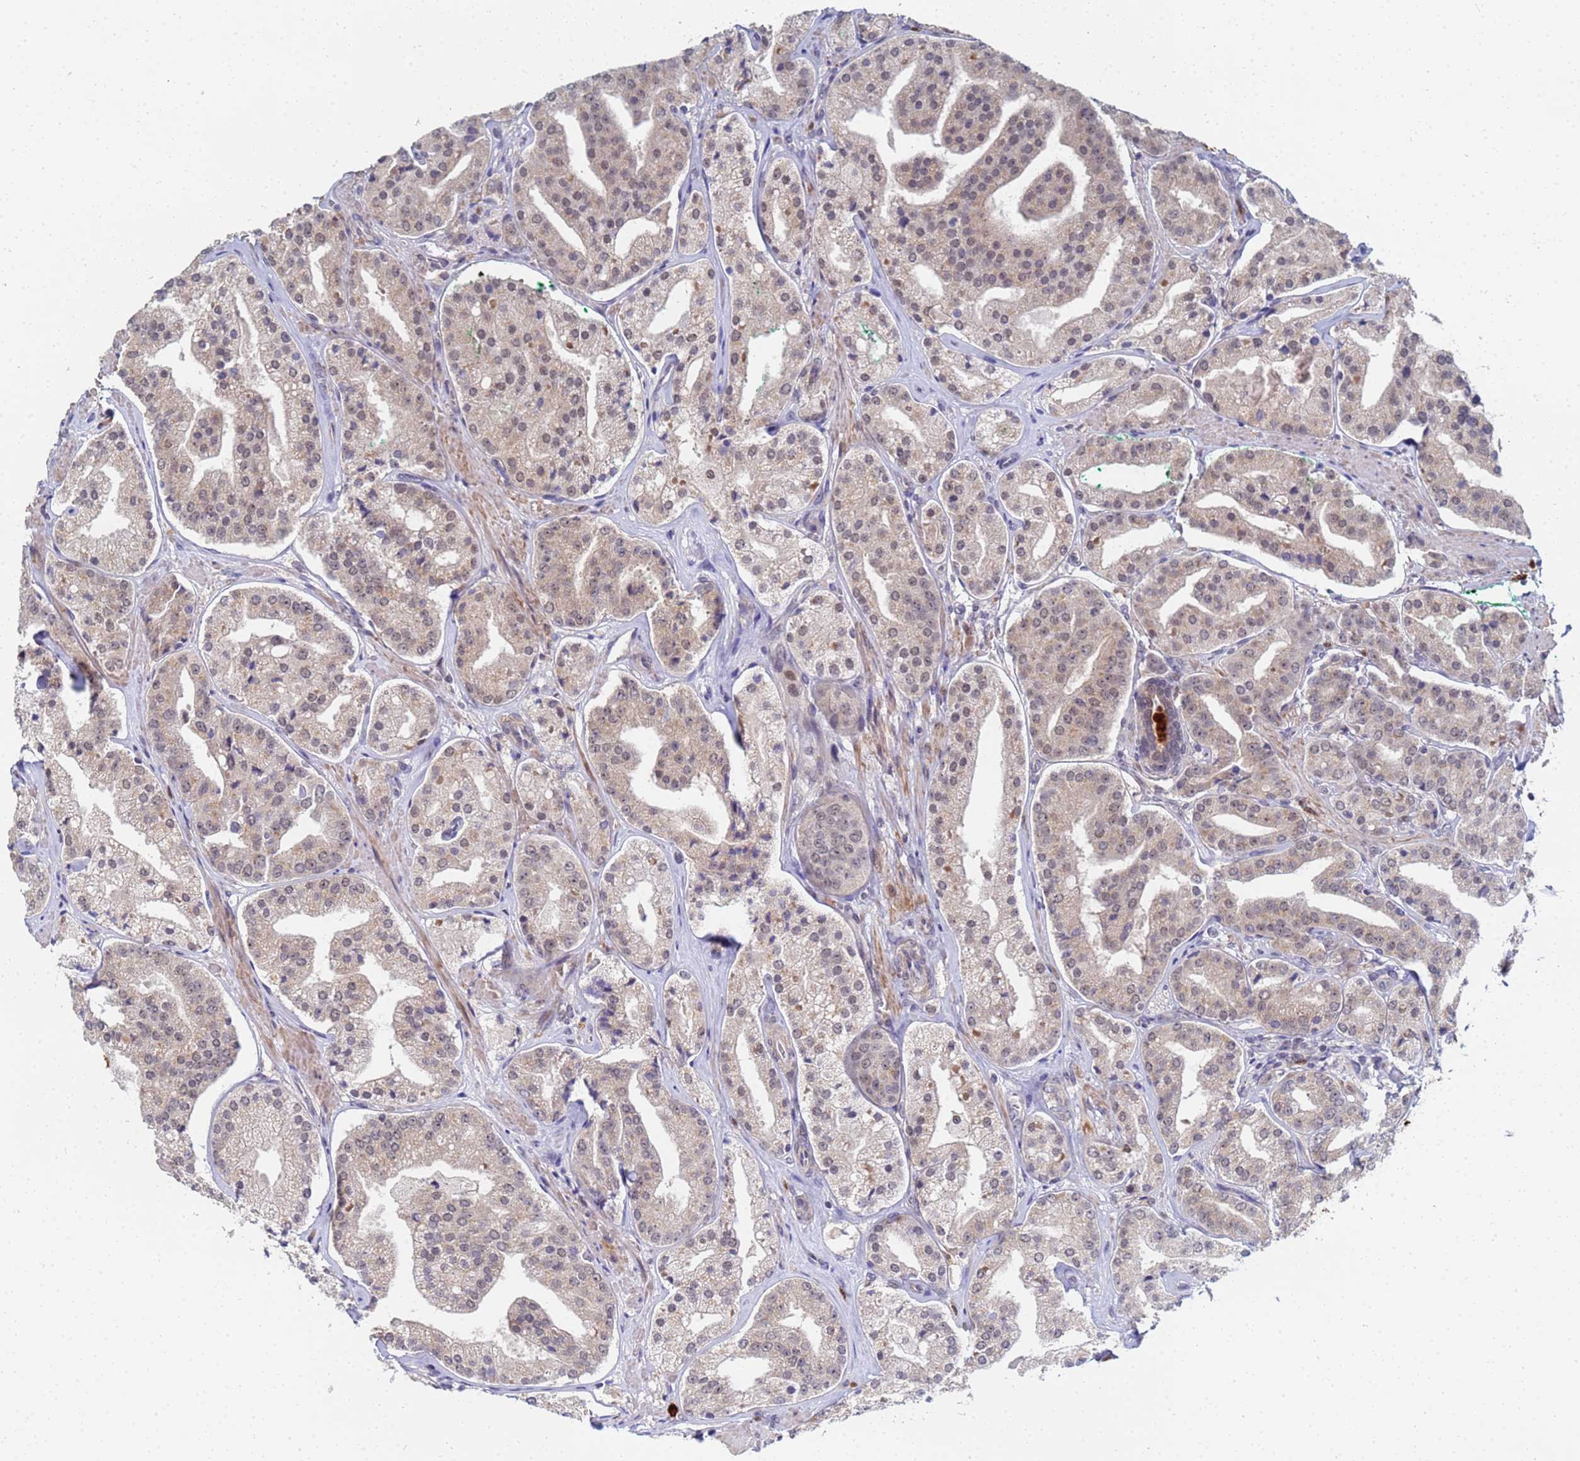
{"staining": {"intensity": "weak", "quantity": "25%-75%", "location": "cytoplasmic/membranous,nuclear"}, "tissue": "prostate cancer", "cell_type": "Tumor cells", "image_type": "cancer", "snomed": [{"axis": "morphology", "description": "Adenocarcinoma, High grade"}, {"axis": "topography", "description": "Prostate"}], "caption": "The micrograph shows staining of prostate cancer (adenocarcinoma (high-grade)), revealing weak cytoplasmic/membranous and nuclear protein positivity (brown color) within tumor cells.", "gene": "MTCL1", "patient": {"sex": "male", "age": 63}}